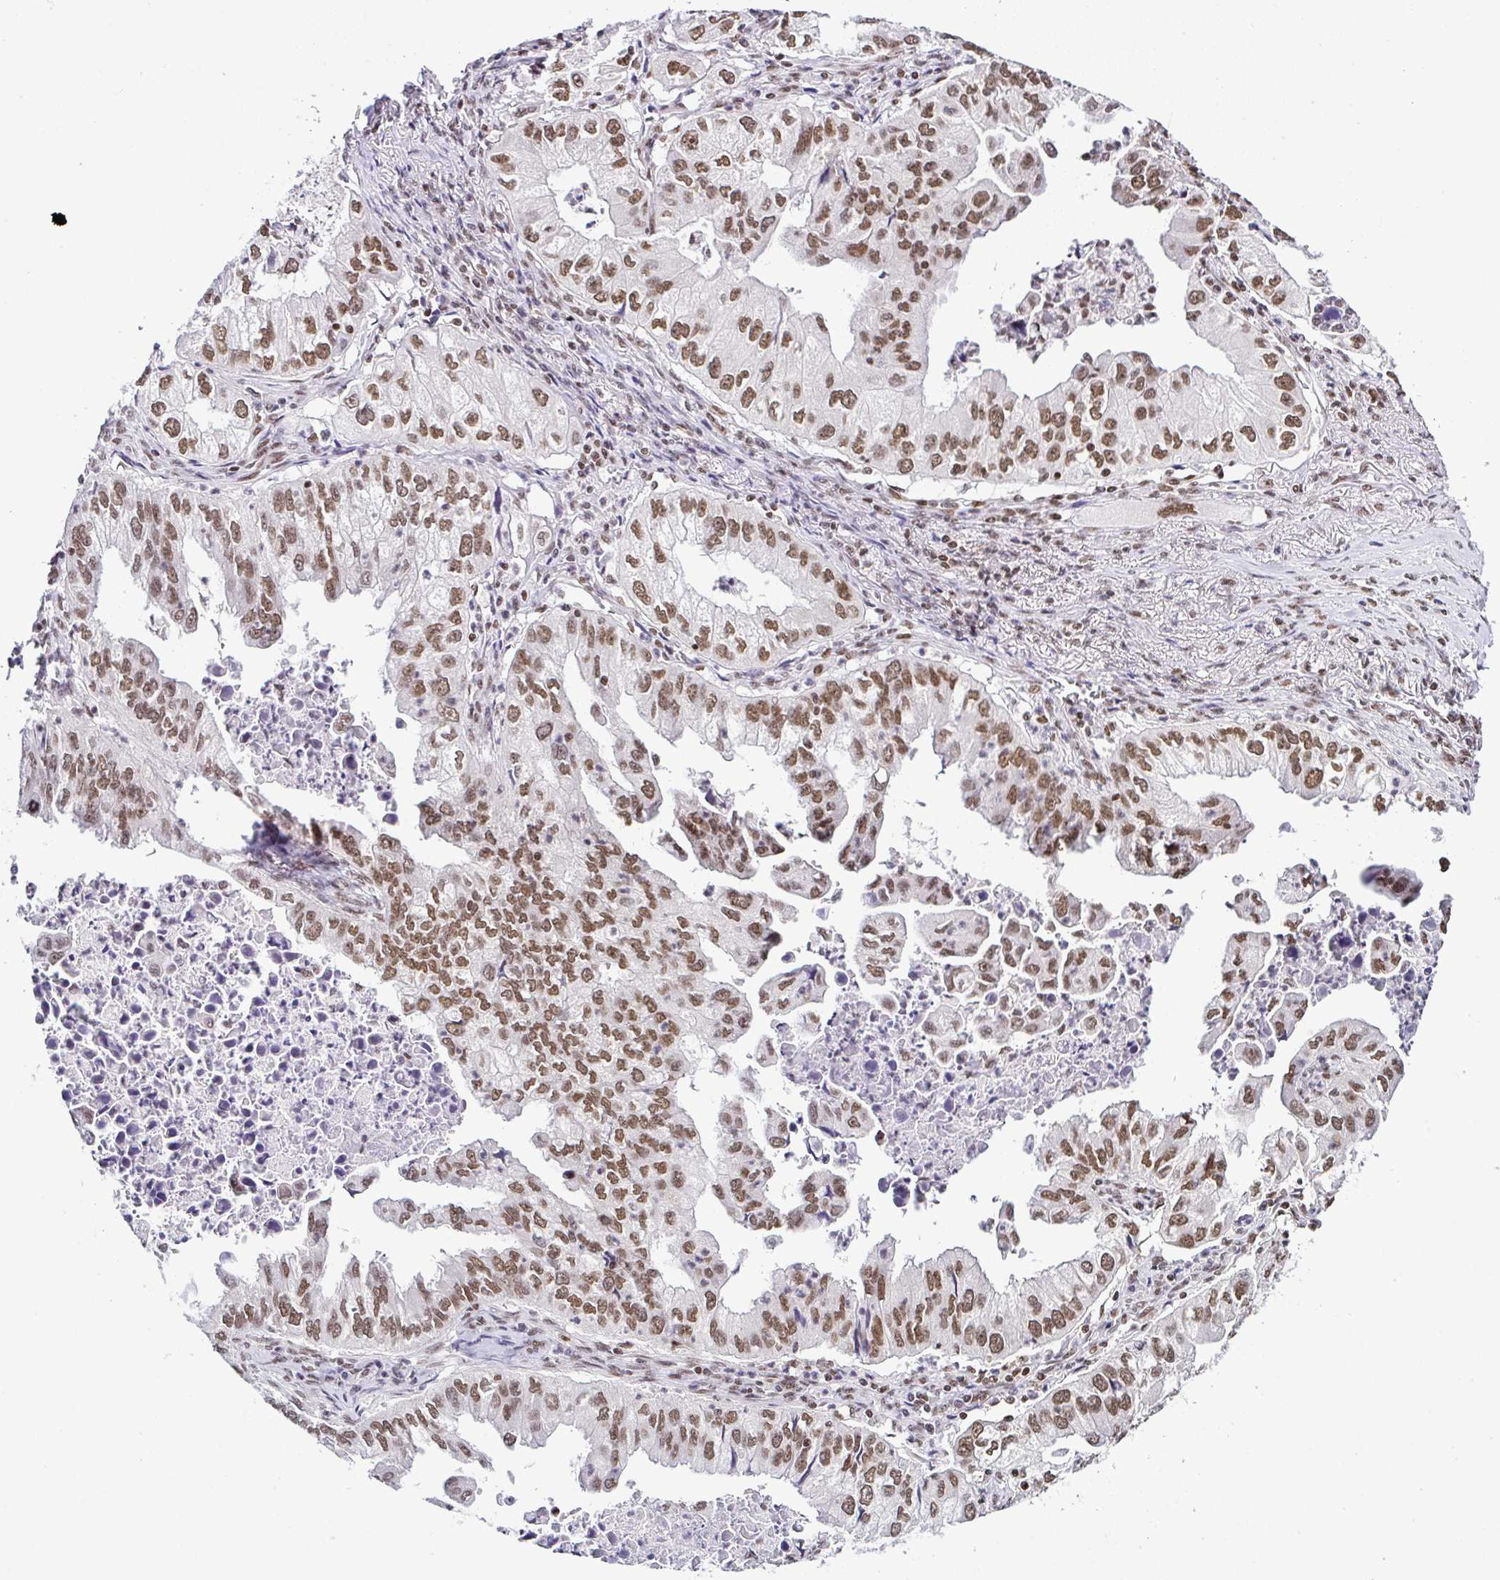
{"staining": {"intensity": "moderate", "quantity": ">75%", "location": "nuclear"}, "tissue": "lung cancer", "cell_type": "Tumor cells", "image_type": "cancer", "snomed": [{"axis": "morphology", "description": "Adenocarcinoma, NOS"}, {"axis": "topography", "description": "Lung"}], "caption": "IHC histopathology image of human lung cancer (adenocarcinoma) stained for a protein (brown), which exhibits medium levels of moderate nuclear positivity in approximately >75% of tumor cells.", "gene": "DR1", "patient": {"sex": "male", "age": 48}}